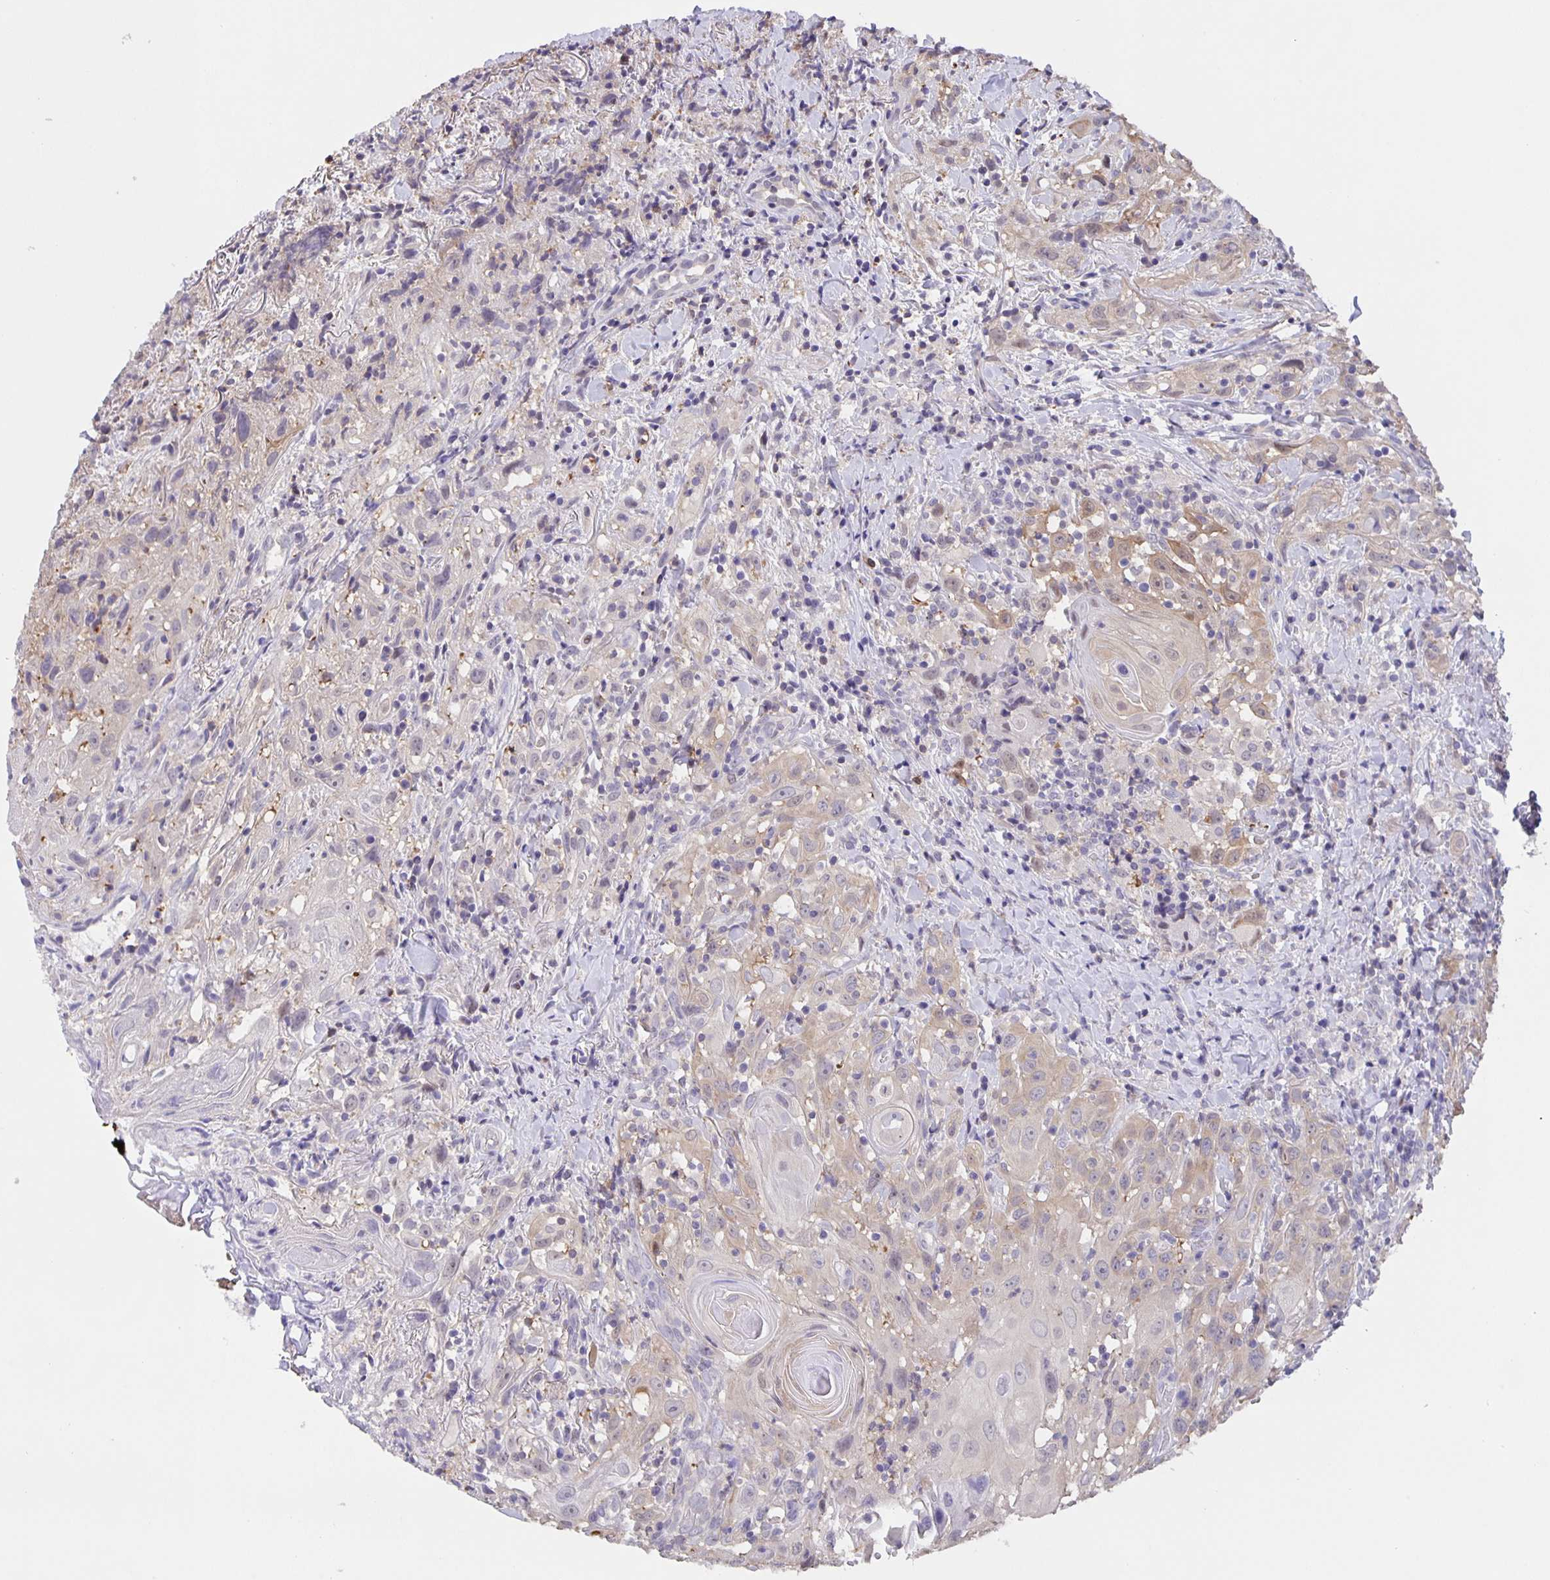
{"staining": {"intensity": "weak", "quantity": "<25%", "location": "cytoplasmic/membranous"}, "tissue": "head and neck cancer", "cell_type": "Tumor cells", "image_type": "cancer", "snomed": [{"axis": "morphology", "description": "Squamous cell carcinoma, NOS"}, {"axis": "topography", "description": "Head-Neck"}], "caption": "Tumor cells show no significant expression in squamous cell carcinoma (head and neck). (DAB immunohistochemistry (IHC) with hematoxylin counter stain).", "gene": "MARCHF6", "patient": {"sex": "female", "age": 95}}